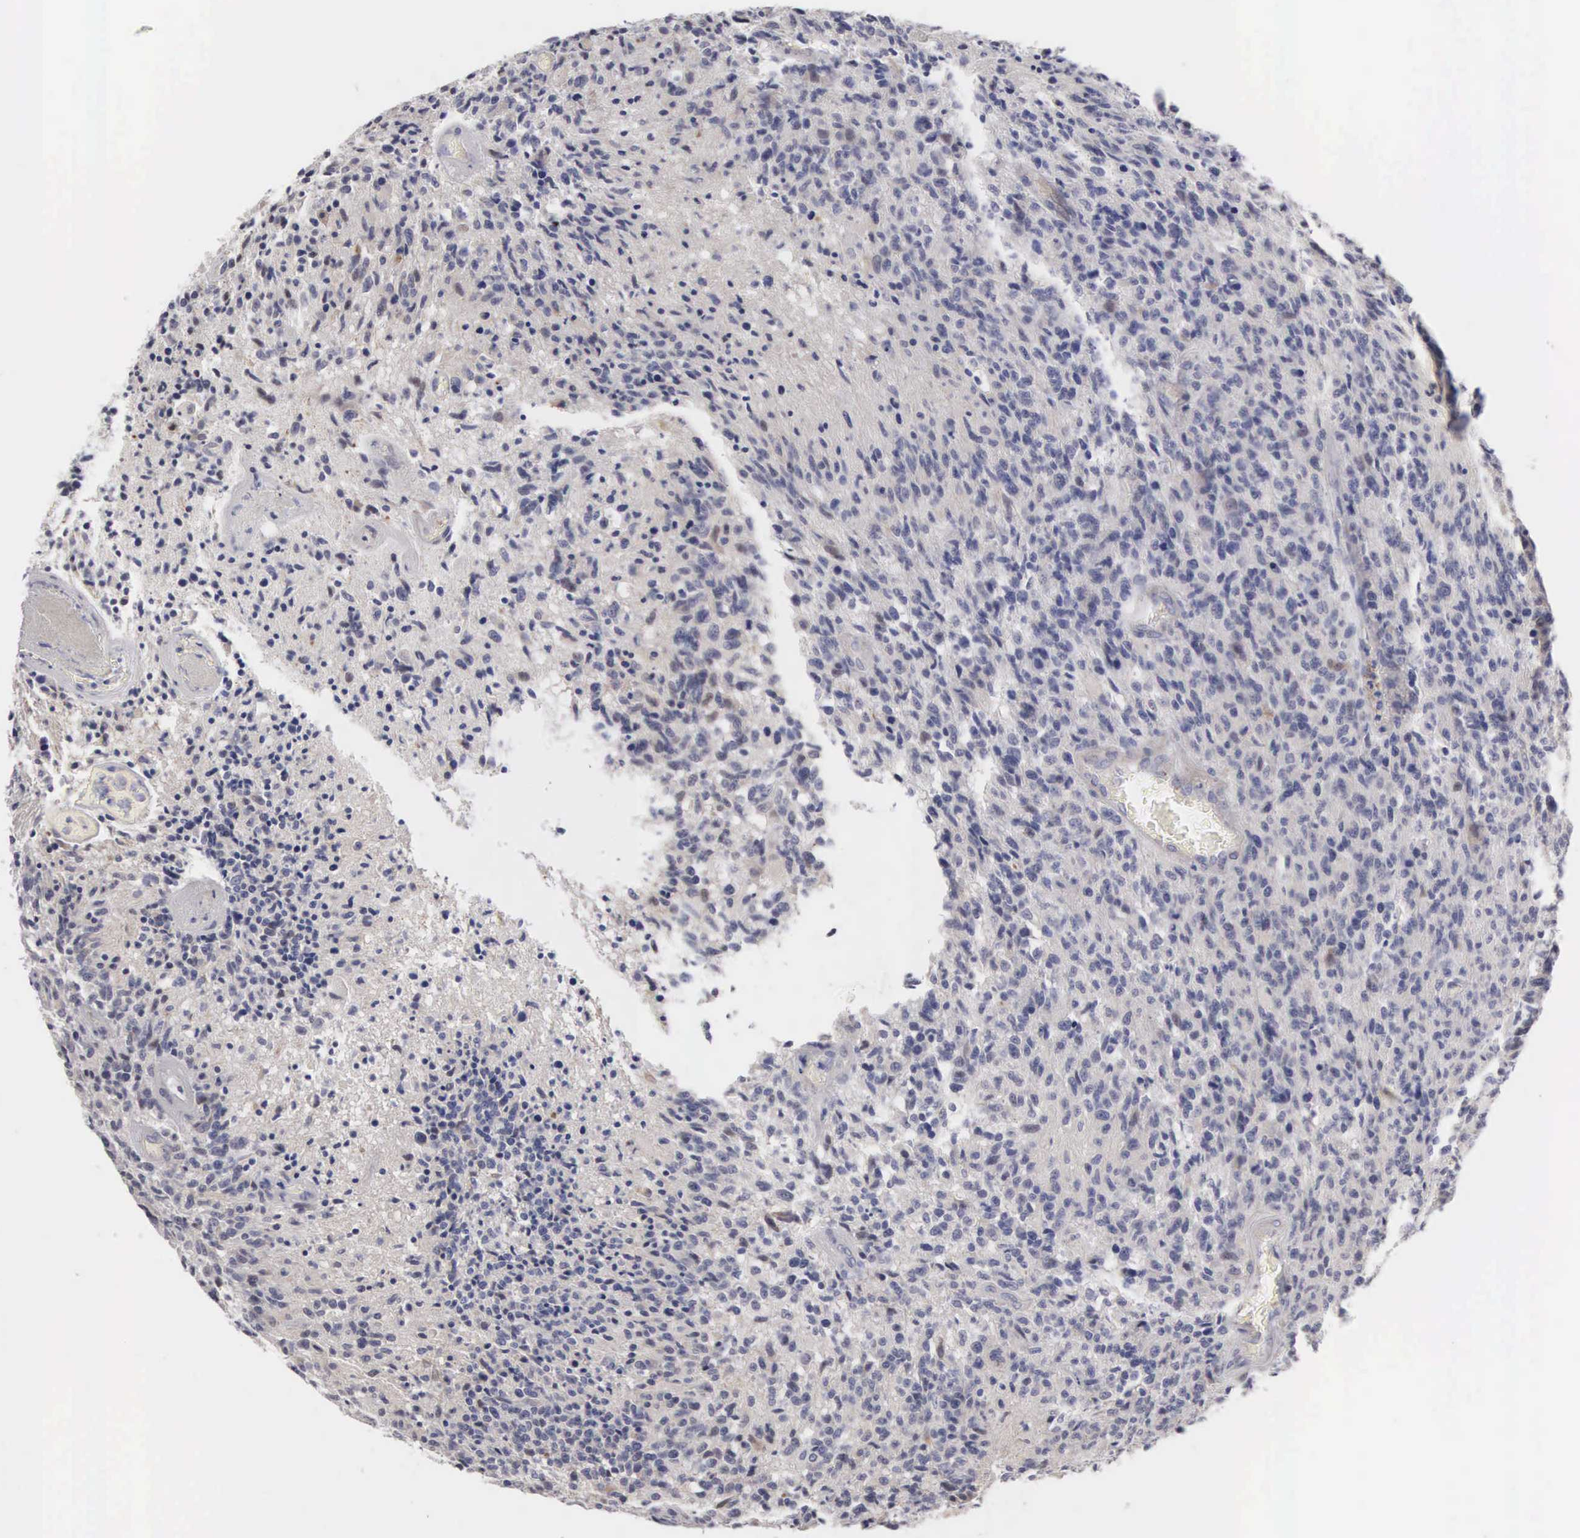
{"staining": {"intensity": "negative", "quantity": "none", "location": "none"}, "tissue": "glioma", "cell_type": "Tumor cells", "image_type": "cancer", "snomed": [{"axis": "morphology", "description": "Glioma, malignant, High grade"}, {"axis": "topography", "description": "Brain"}], "caption": "Tumor cells show no significant positivity in malignant high-grade glioma.", "gene": "ELFN2", "patient": {"sex": "male", "age": 36}}